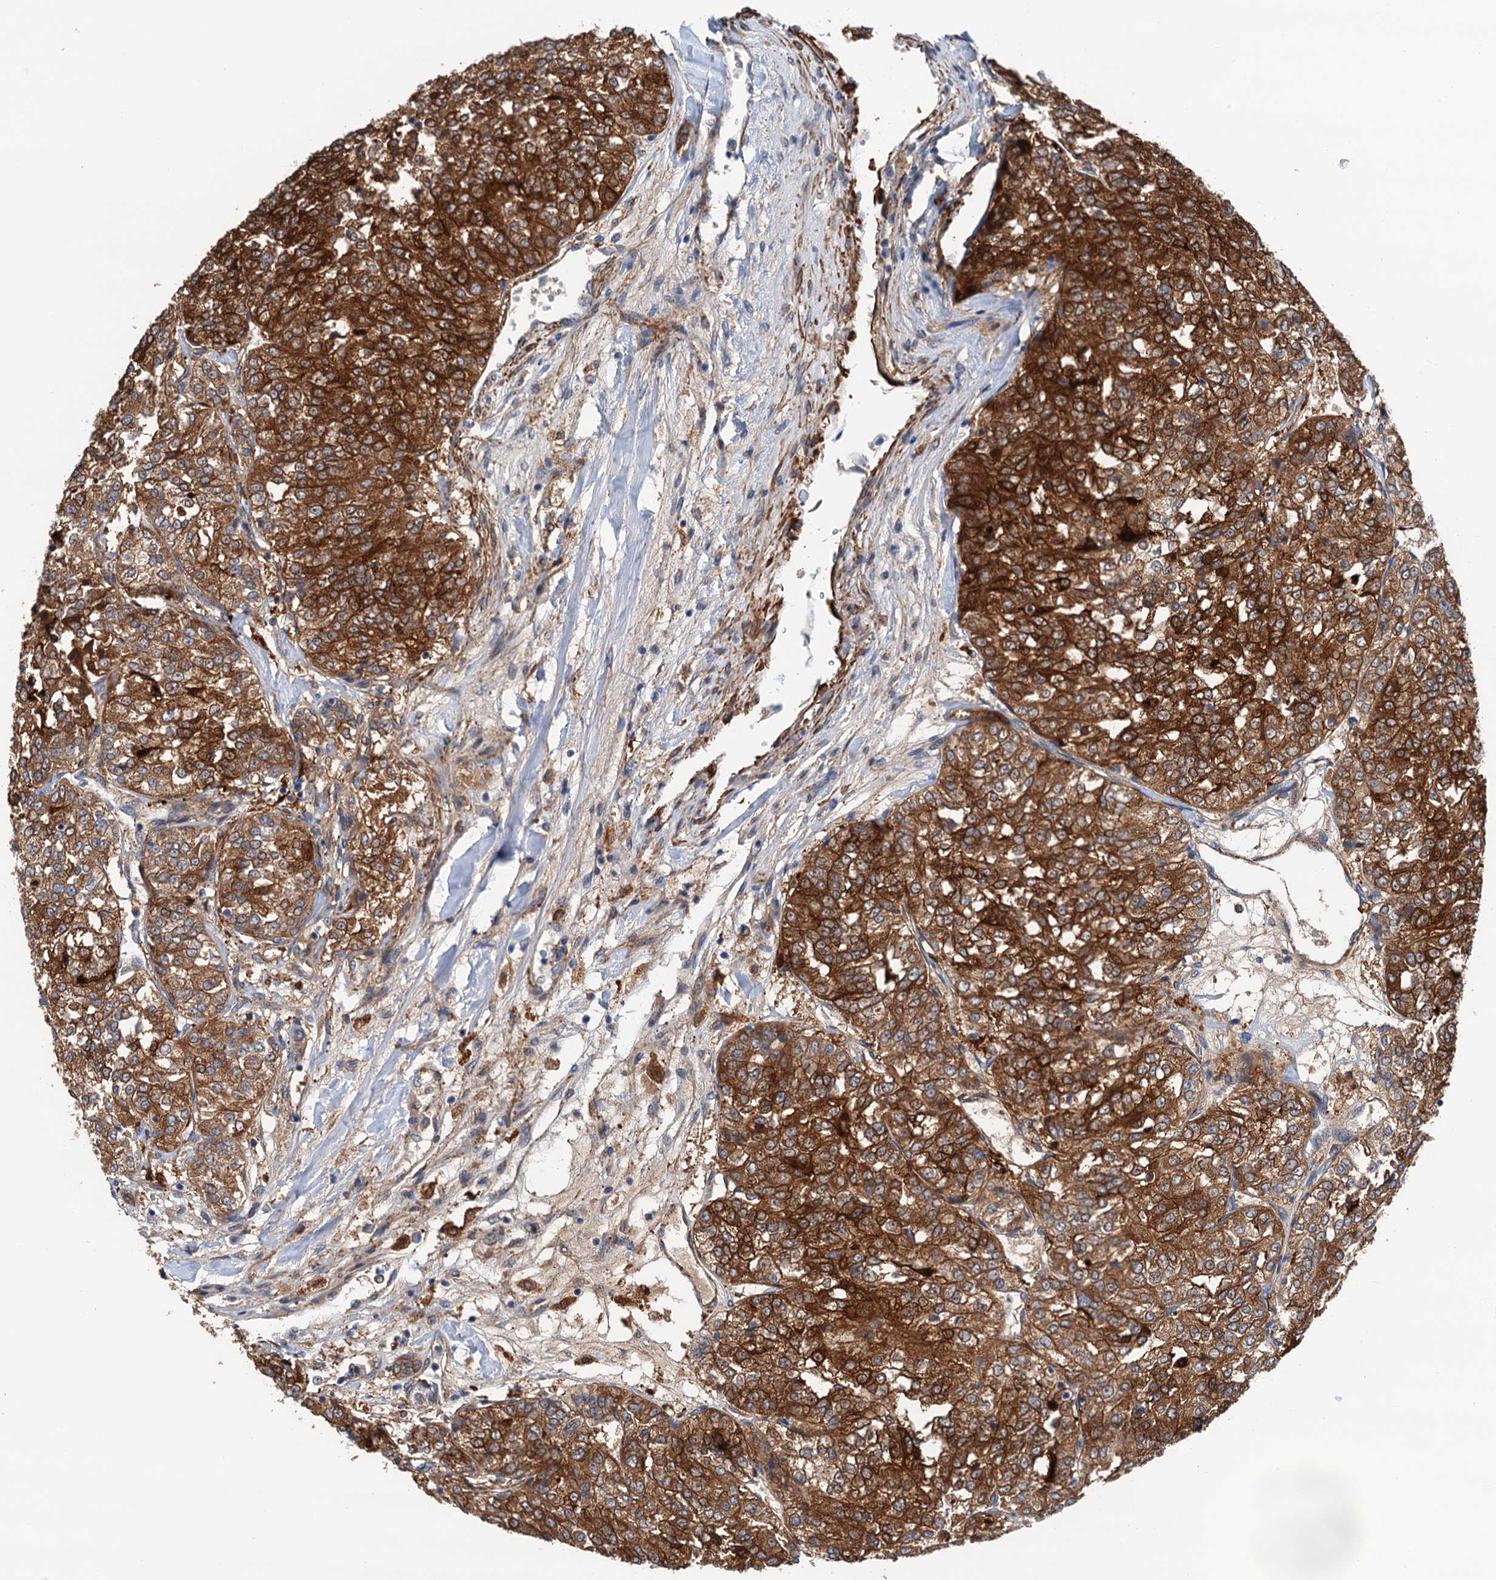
{"staining": {"intensity": "strong", "quantity": ">75%", "location": "cytoplasmic/membranous"}, "tissue": "renal cancer", "cell_type": "Tumor cells", "image_type": "cancer", "snomed": [{"axis": "morphology", "description": "Adenocarcinoma, NOS"}, {"axis": "topography", "description": "Kidney"}], "caption": "Immunohistochemistry (IHC) photomicrograph of human renal cancer (adenocarcinoma) stained for a protein (brown), which displays high levels of strong cytoplasmic/membranous expression in about >75% of tumor cells.", "gene": "CSTPP1", "patient": {"sex": "female", "age": 63}}